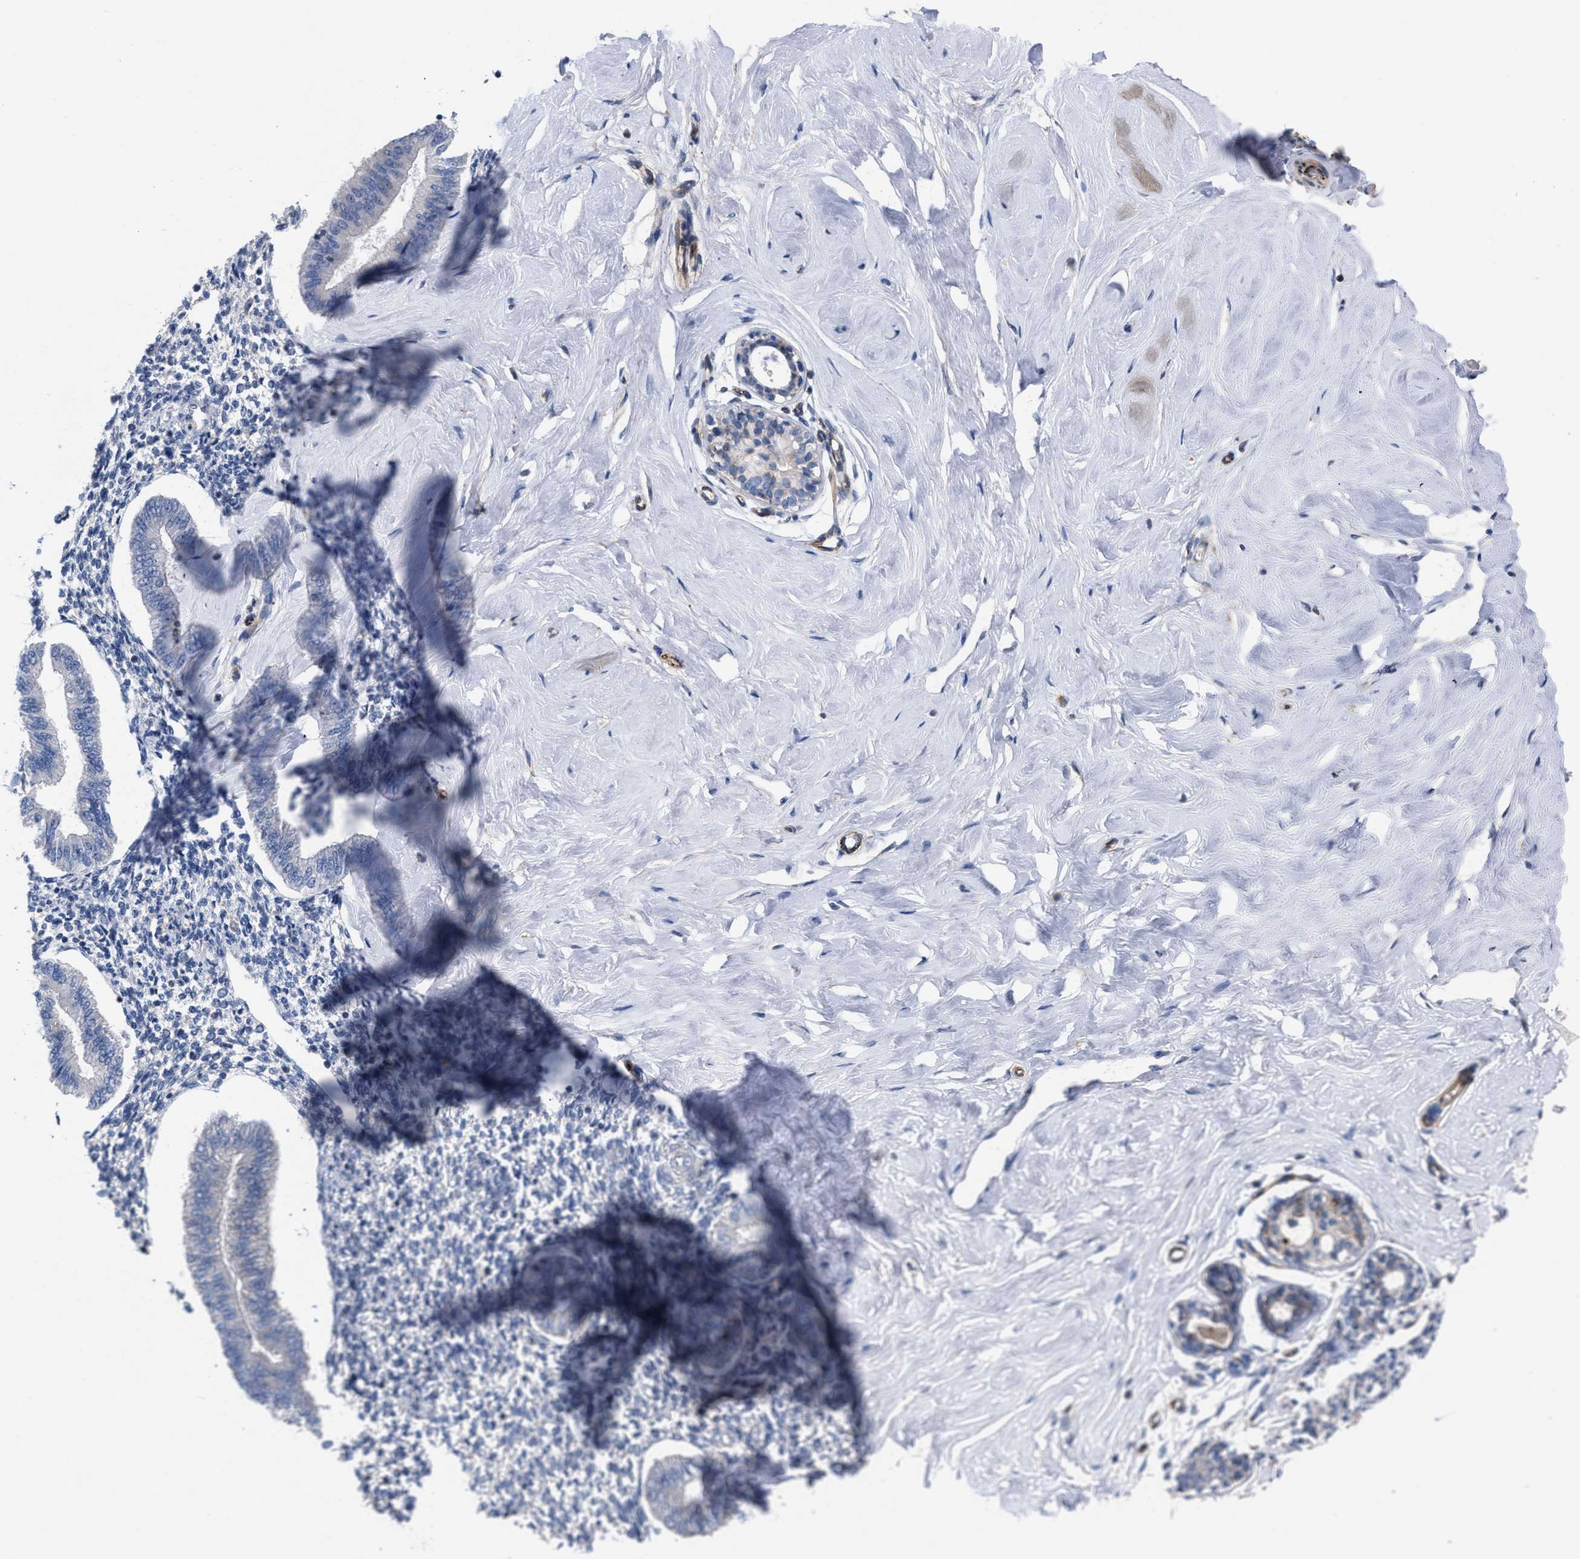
{"staining": {"intensity": "weak", "quantity": "<25%", "location": "cytoplasmic/membranous"}, "tissue": "endometrium", "cell_type": "Cells in endometrial stroma", "image_type": "normal", "snomed": [{"axis": "morphology", "description": "Normal tissue, NOS"}, {"axis": "topography", "description": "Endometrium"}], "caption": "Immunohistochemical staining of normal human endometrium displays no significant positivity in cells in endometrial stroma. The staining was performed using DAB (3,3'-diaminobenzidine) to visualize the protein expression in brown, while the nuclei were stained in blue with hematoxylin (Magnification: 20x).", "gene": "TMEM131", "patient": {"sex": "female", "age": 50}}